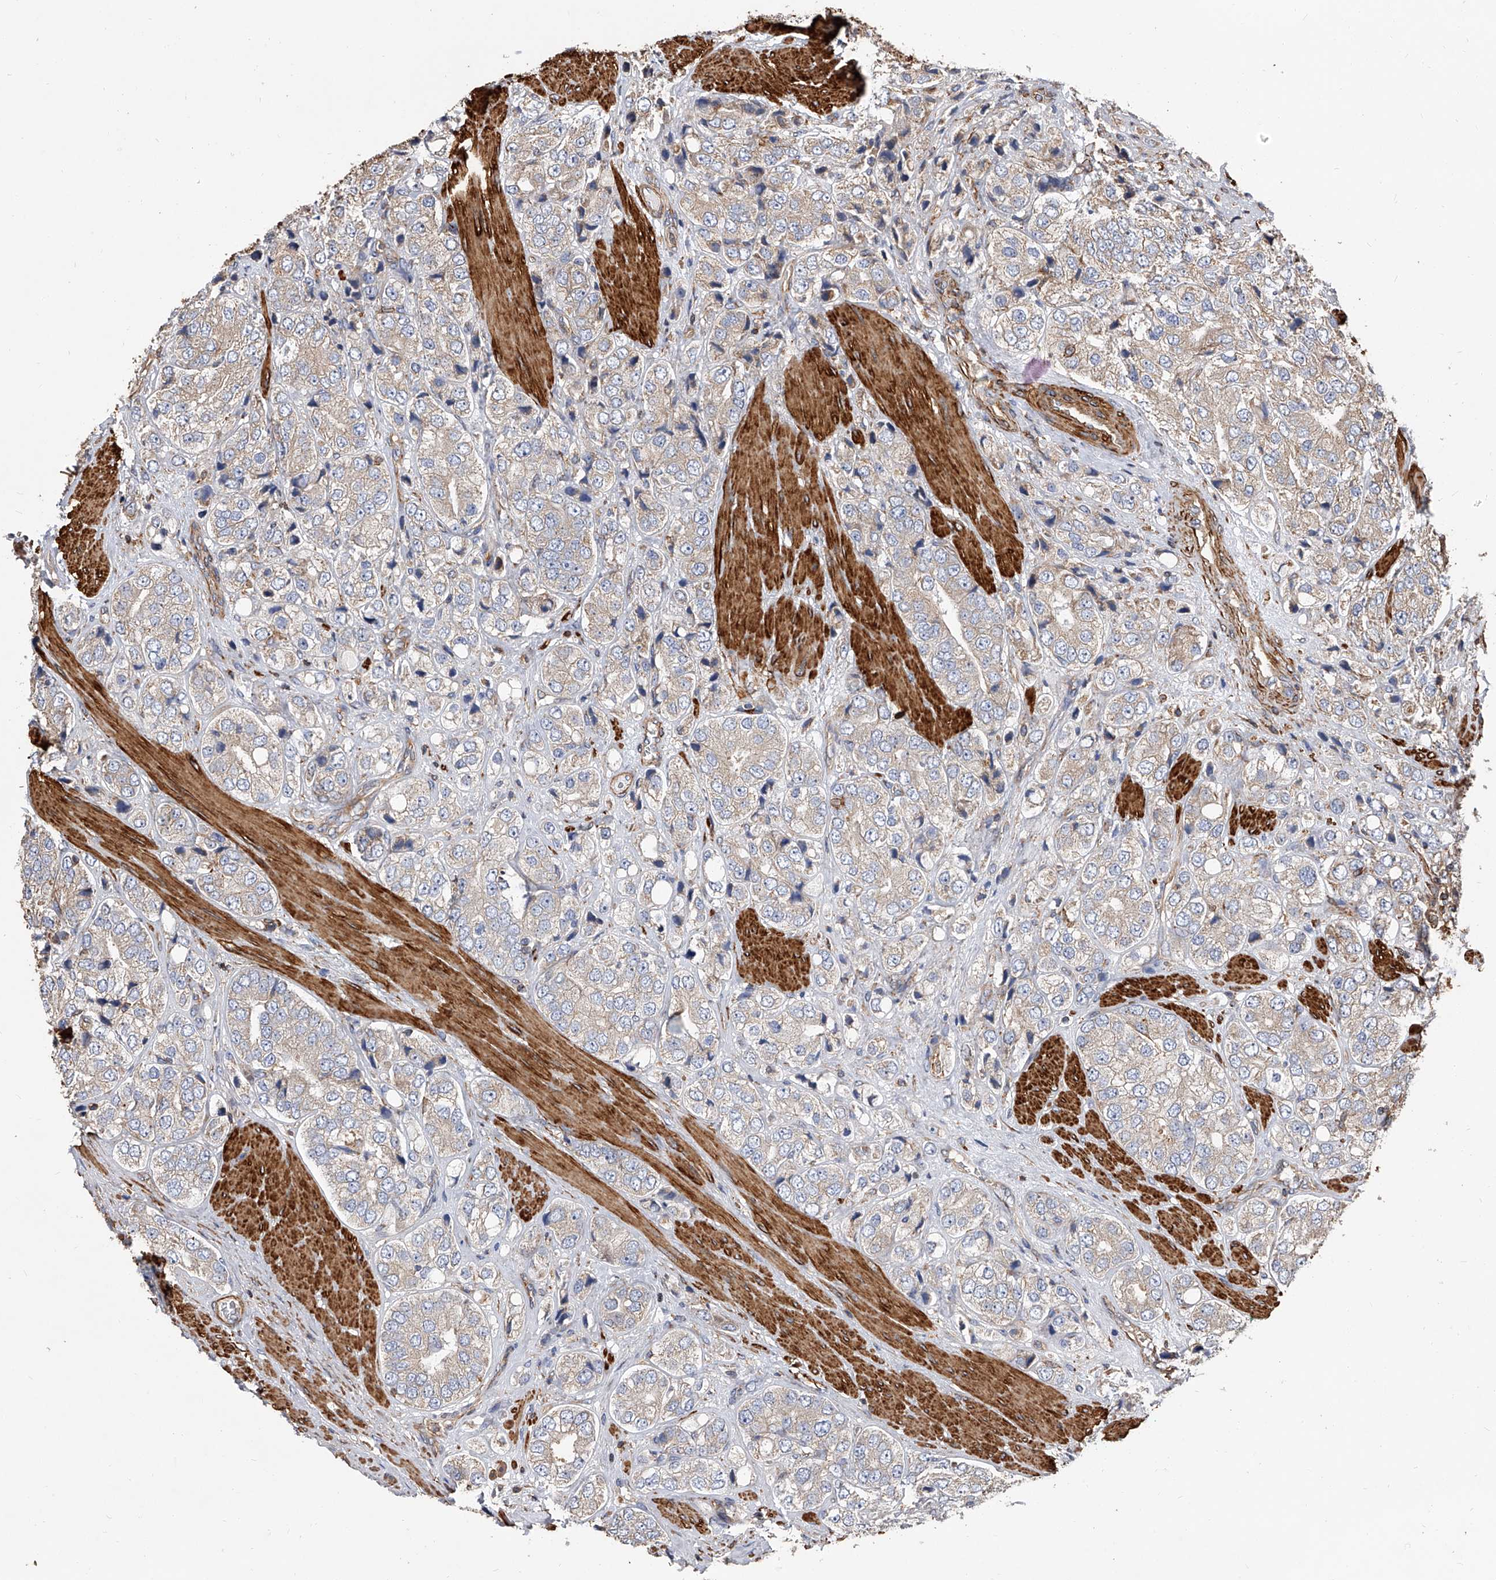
{"staining": {"intensity": "weak", "quantity": "<25%", "location": "cytoplasmic/membranous"}, "tissue": "prostate cancer", "cell_type": "Tumor cells", "image_type": "cancer", "snomed": [{"axis": "morphology", "description": "Adenocarcinoma, High grade"}, {"axis": "topography", "description": "Prostate"}], "caption": "There is no significant expression in tumor cells of prostate adenocarcinoma (high-grade).", "gene": "PISD", "patient": {"sex": "male", "age": 50}}